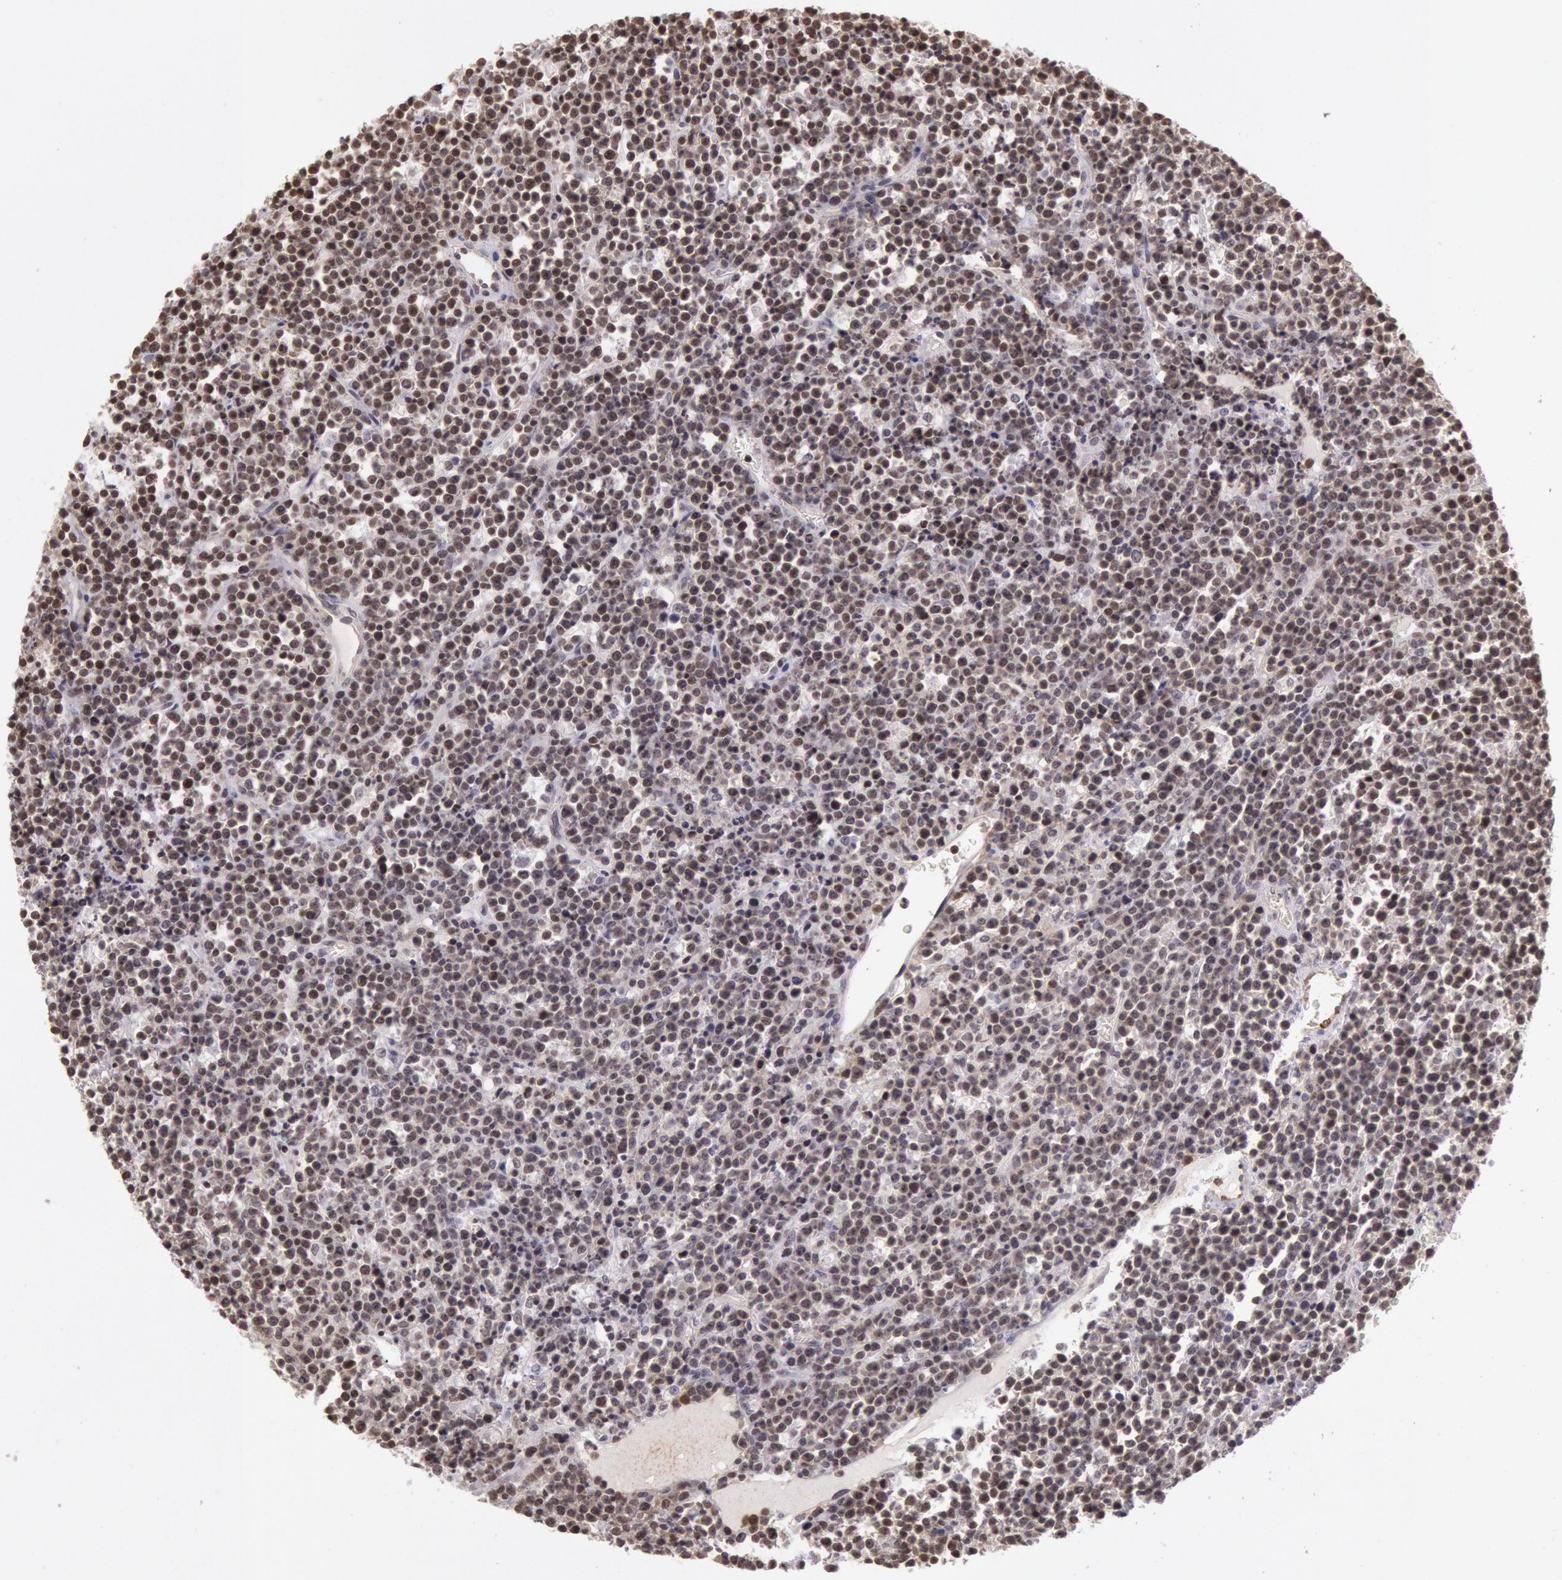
{"staining": {"intensity": "strong", "quantity": ">75%", "location": "nuclear"}, "tissue": "lymphoma", "cell_type": "Tumor cells", "image_type": "cancer", "snomed": [{"axis": "morphology", "description": "Malignant lymphoma, non-Hodgkin's type, High grade"}, {"axis": "topography", "description": "Ovary"}], "caption": "Immunohistochemistry (IHC) photomicrograph of human high-grade malignant lymphoma, non-Hodgkin's type stained for a protein (brown), which exhibits high levels of strong nuclear staining in approximately >75% of tumor cells.", "gene": "ESS2", "patient": {"sex": "female", "age": 56}}